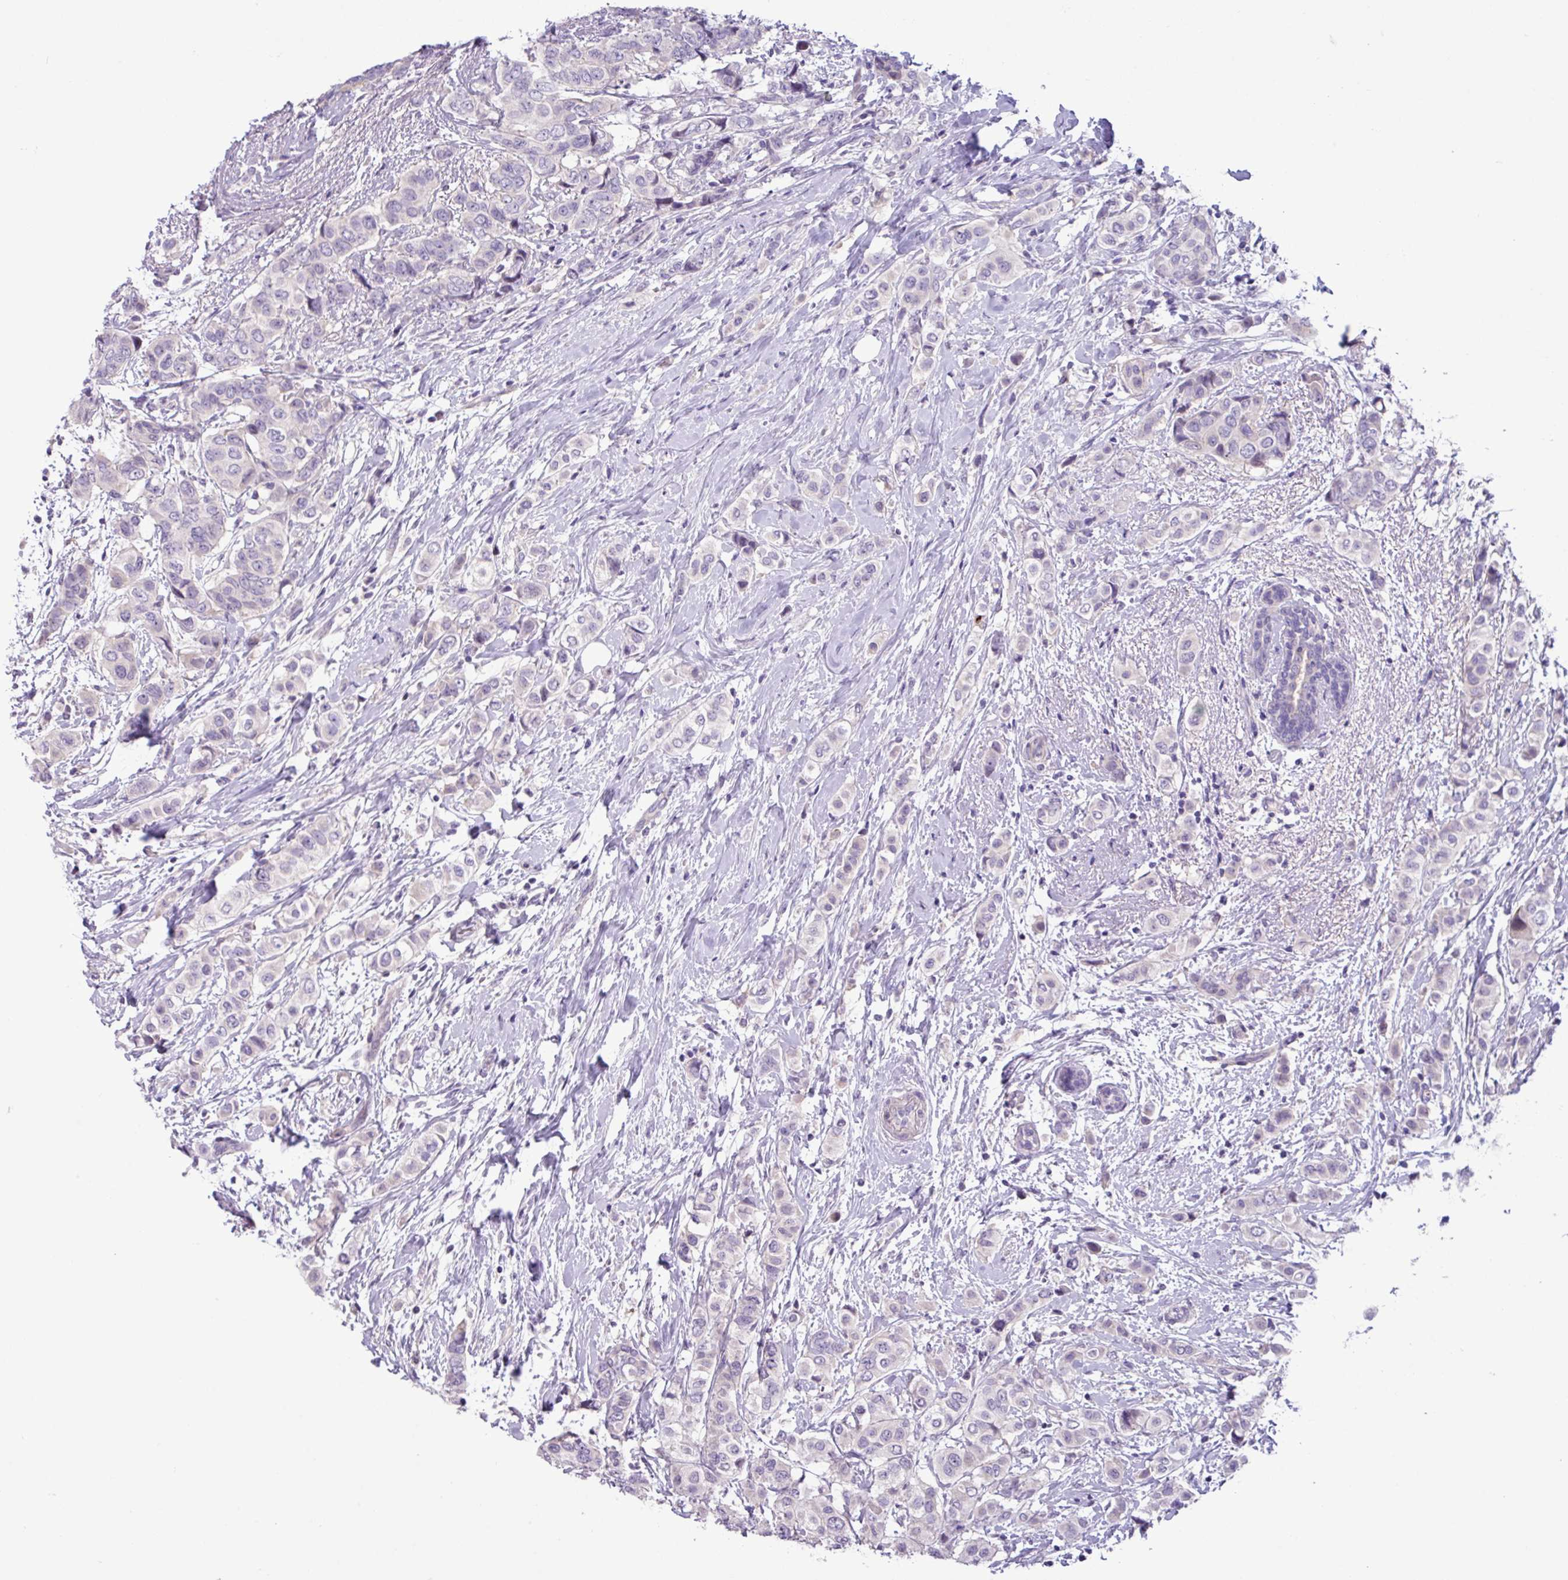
{"staining": {"intensity": "negative", "quantity": "none", "location": "none"}, "tissue": "breast cancer", "cell_type": "Tumor cells", "image_type": "cancer", "snomed": [{"axis": "morphology", "description": "Lobular carcinoma"}, {"axis": "topography", "description": "Breast"}], "caption": "Immunohistochemistry (IHC) histopathology image of neoplastic tissue: breast cancer stained with DAB (3,3'-diaminobenzidine) reveals no significant protein positivity in tumor cells.", "gene": "PNLDC1", "patient": {"sex": "female", "age": 51}}